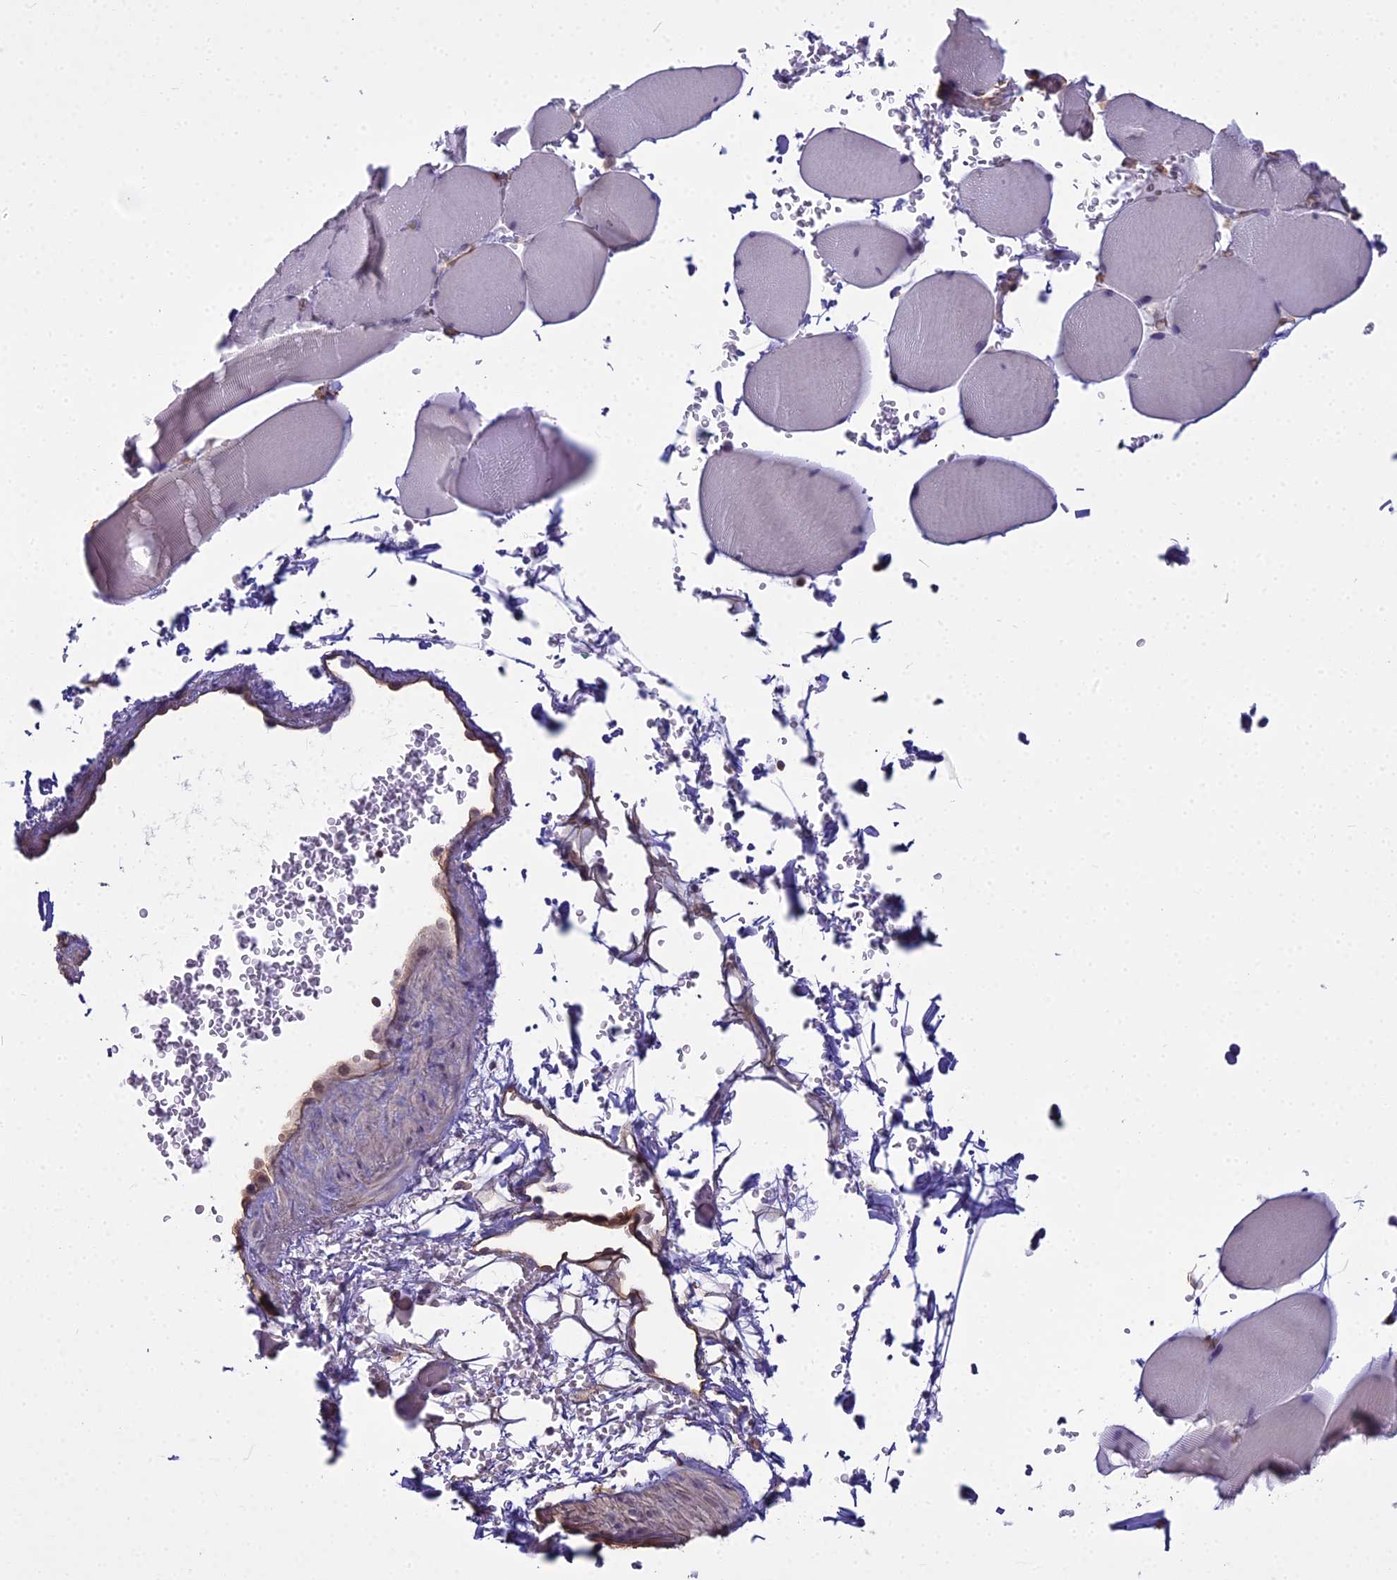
{"staining": {"intensity": "negative", "quantity": "none", "location": "none"}, "tissue": "skeletal muscle", "cell_type": "Myocytes", "image_type": "normal", "snomed": [{"axis": "morphology", "description": "Normal tissue, NOS"}, {"axis": "topography", "description": "Skeletal muscle"}, {"axis": "topography", "description": "Head-Neck"}], "caption": "Immunohistochemistry histopathology image of benign skeletal muscle: skeletal muscle stained with DAB reveals no significant protein positivity in myocytes.", "gene": "BLNK", "patient": {"sex": "male", "age": 66}}